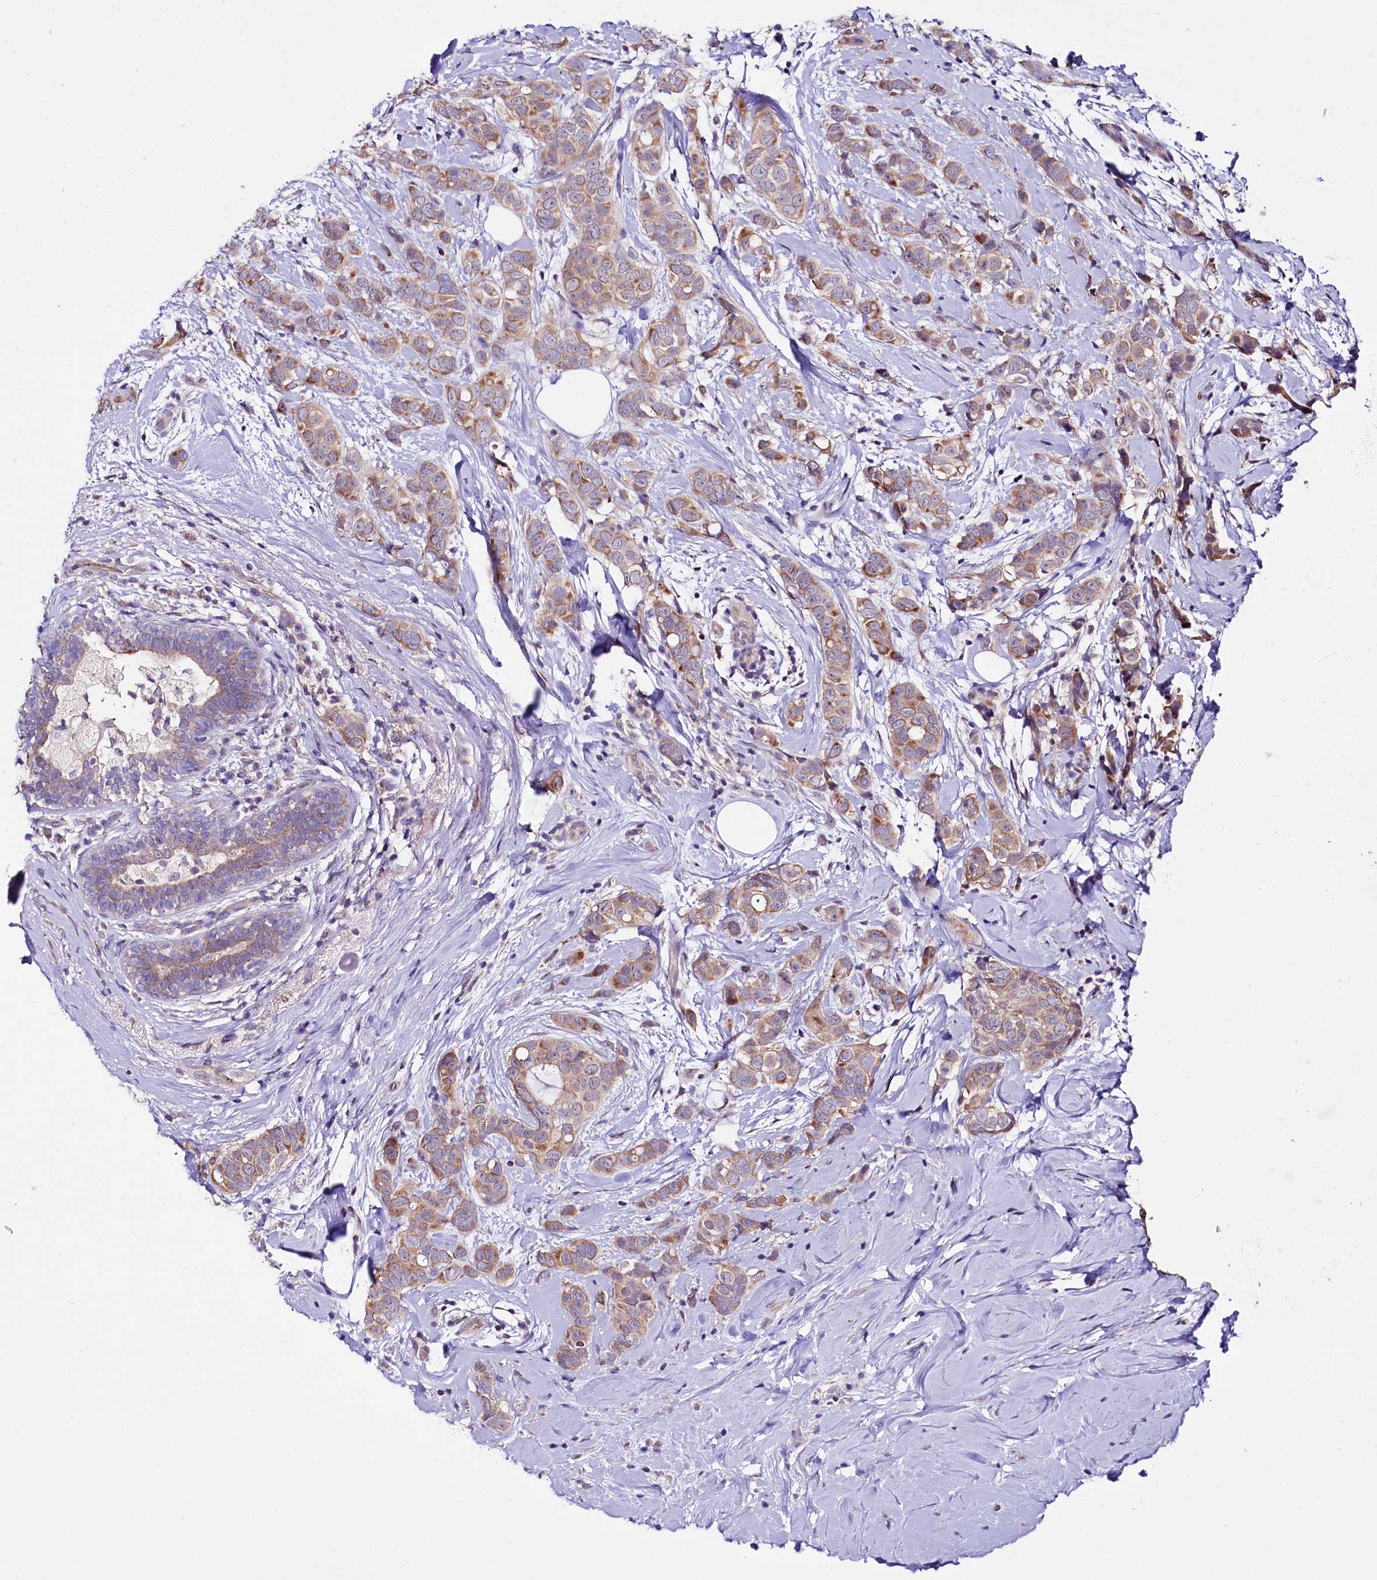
{"staining": {"intensity": "moderate", "quantity": ">75%", "location": "cytoplasmic/membranous"}, "tissue": "breast cancer", "cell_type": "Tumor cells", "image_type": "cancer", "snomed": [{"axis": "morphology", "description": "Lobular carcinoma"}, {"axis": "topography", "description": "Breast"}], "caption": "DAB (3,3'-diaminobenzidine) immunohistochemical staining of breast lobular carcinoma shows moderate cytoplasmic/membranous protein expression in approximately >75% of tumor cells.", "gene": "CEP295", "patient": {"sex": "female", "age": 51}}